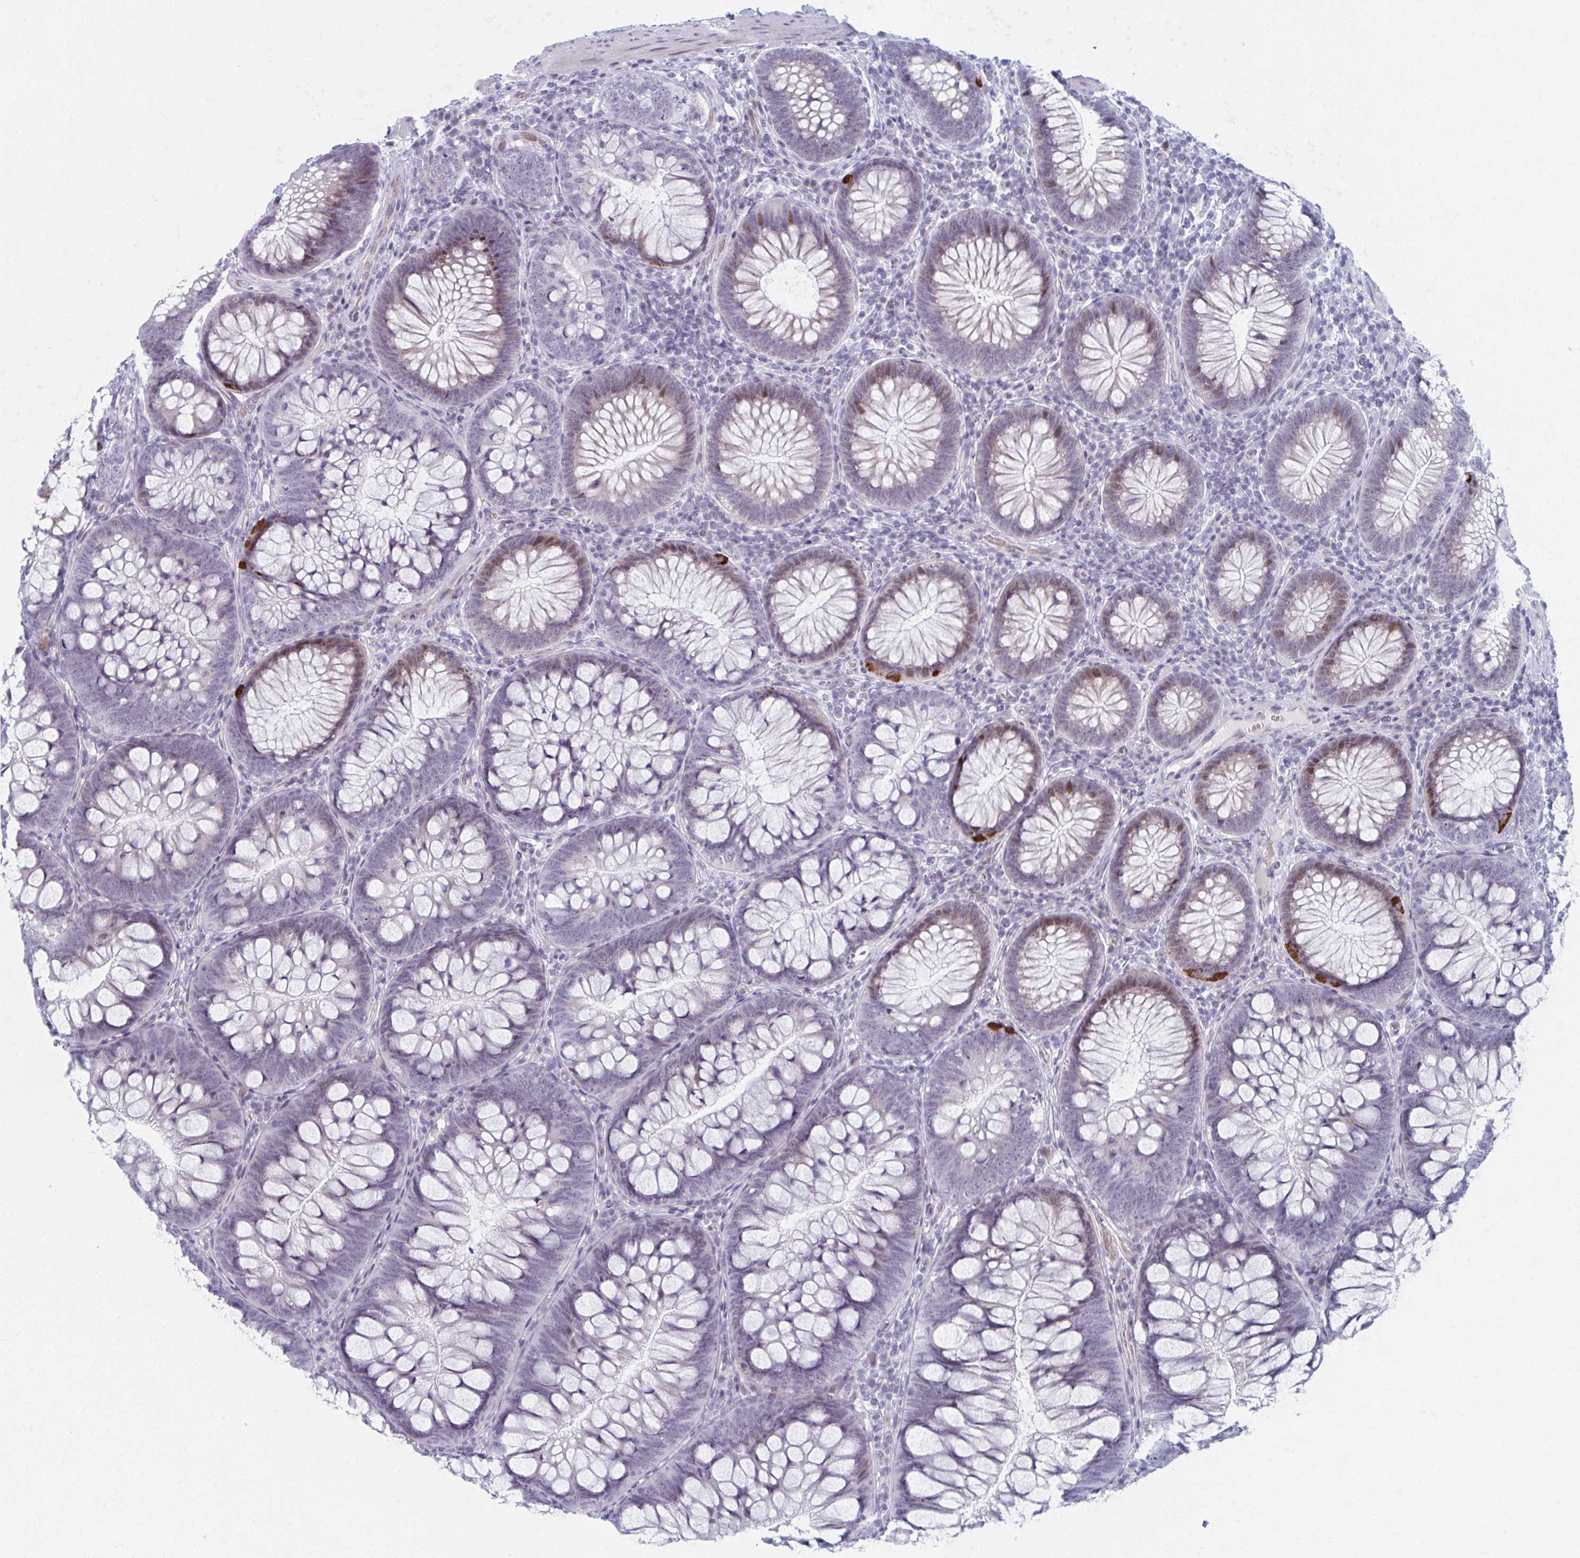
{"staining": {"intensity": "negative", "quantity": "none", "location": "none"}, "tissue": "colon", "cell_type": "Endothelial cells", "image_type": "normal", "snomed": [{"axis": "morphology", "description": "Normal tissue, NOS"}, {"axis": "morphology", "description": "Adenoma, NOS"}, {"axis": "topography", "description": "Soft tissue"}, {"axis": "topography", "description": "Colon"}], "caption": "A high-resolution photomicrograph shows immunohistochemistry staining of unremarkable colon, which demonstrates no significant expression in endothelial cells.", "gene": "ABHD16B", "patient": {"sex": "male", "age": 47}}